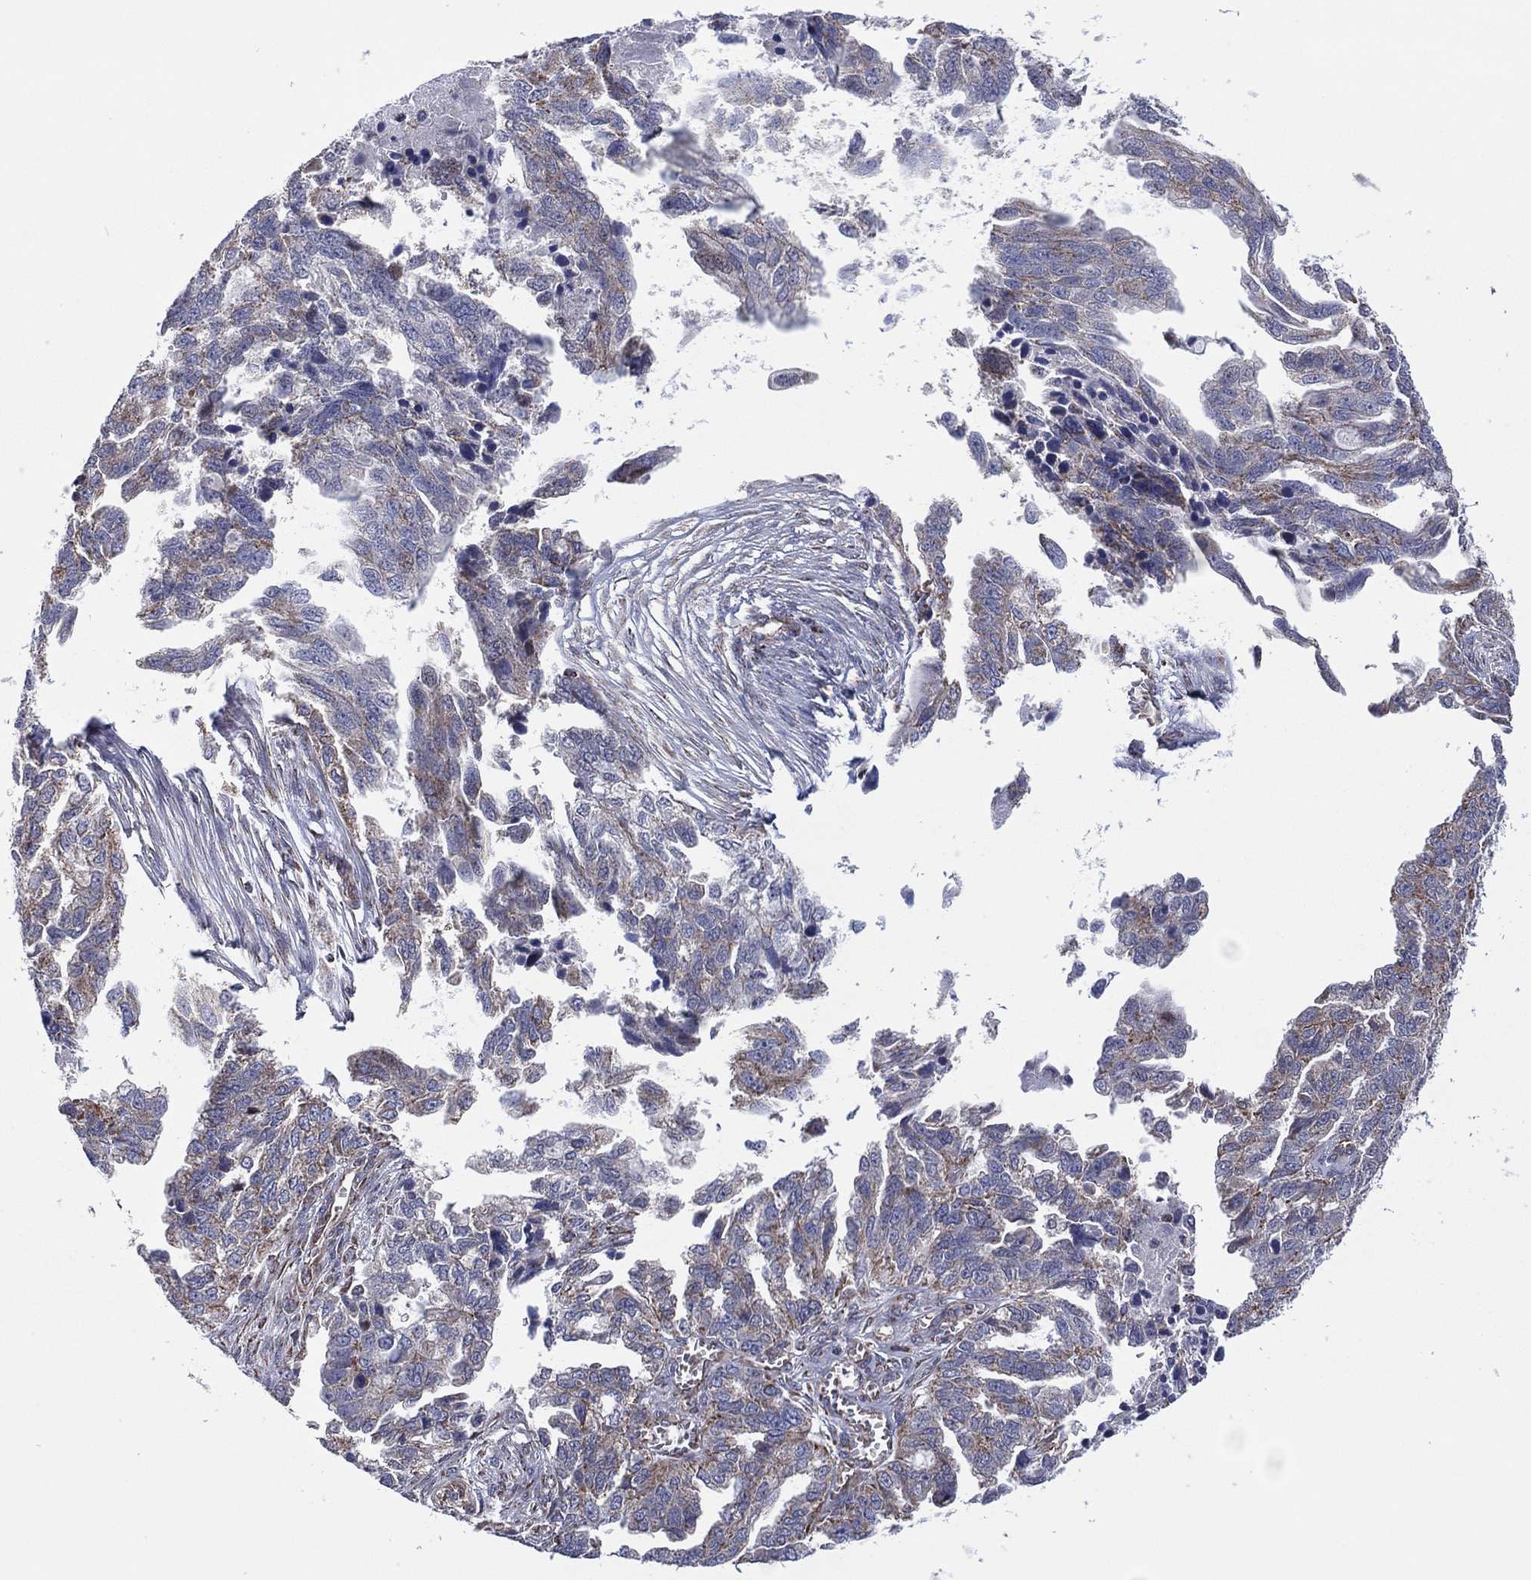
{"staining": {"intensity": "weak", "quantity": "<25%", "location": "cytoplasmic/membranous"}, "tissue": "ovarian cancer", "cell_type": "Tumor cells", "image_type": "cancer", "snomed": [{"axis": "morphology", "description": "Cystadenocarcinoma, serous, NOS"}, {"axis": "topography", "description": "Ovary"}], "caption": "Ovarian serous cystadenocarcinoma was stained to show a protein in brown. There is no significant staining in tumor cells.", "gene": "PIDD1", "patient": {"sex": "female", "age": 51}}